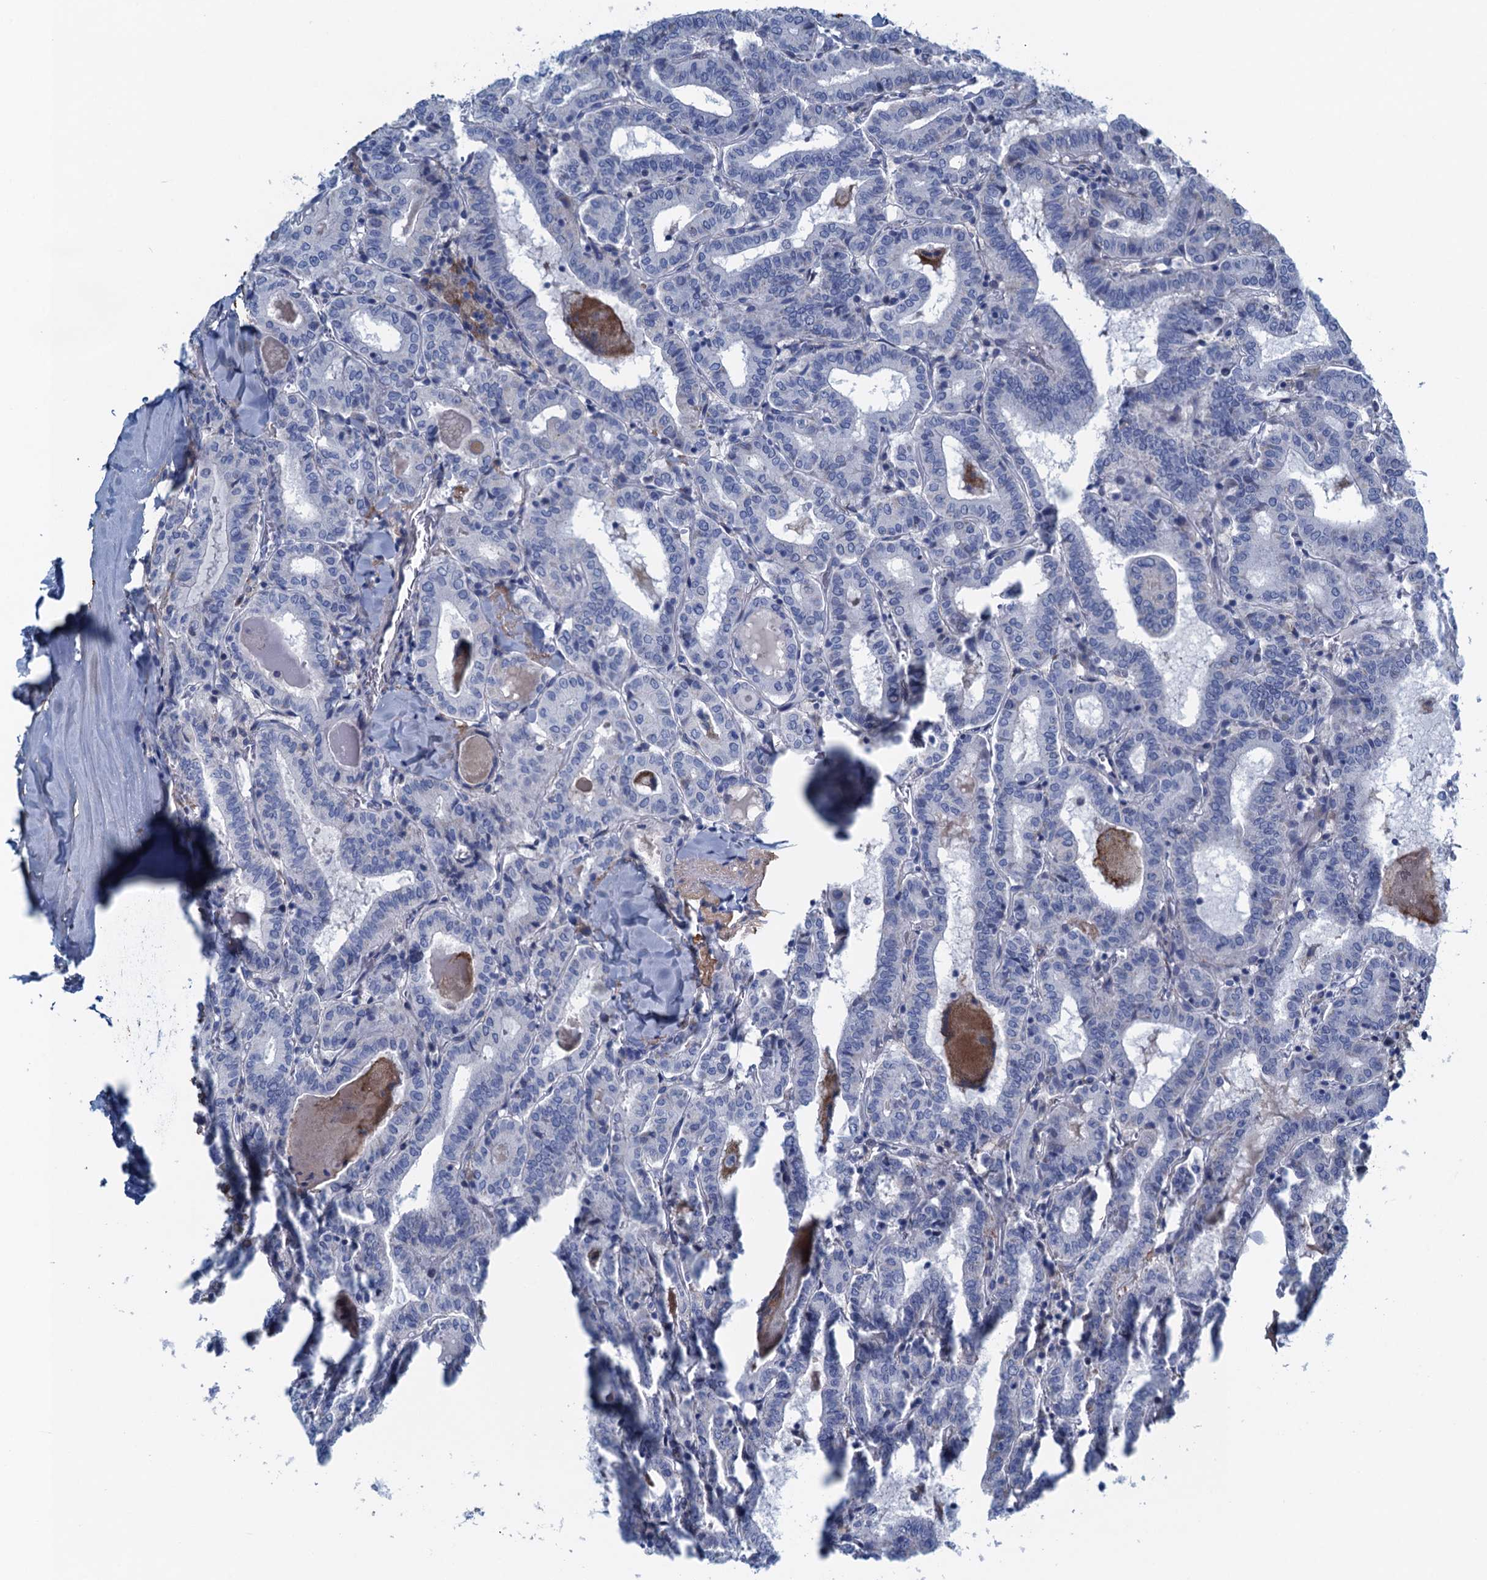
{"staining": {"intensity": "negative", "quantity": "none", "location": "none"}, "tissue": "thyroid cancer", "cell_type": "Tumor cells", "image_type": "cancer", "snomed": [{"axis": "morphology", "description": "Papillary adenocarcinoma, NOS"}, {"axis": "topography", "description": "Thyroid gland"}], "caption": "The micrograph demonstrates no staining of tumor cells in thyroid cancer. Brightfield microscopy of IHC stained with DAB (brown) and hematoxylin (blue), captured at high magnification.", "gene": "C10orf88", "patient": {"sex": "female", "age": 72}}